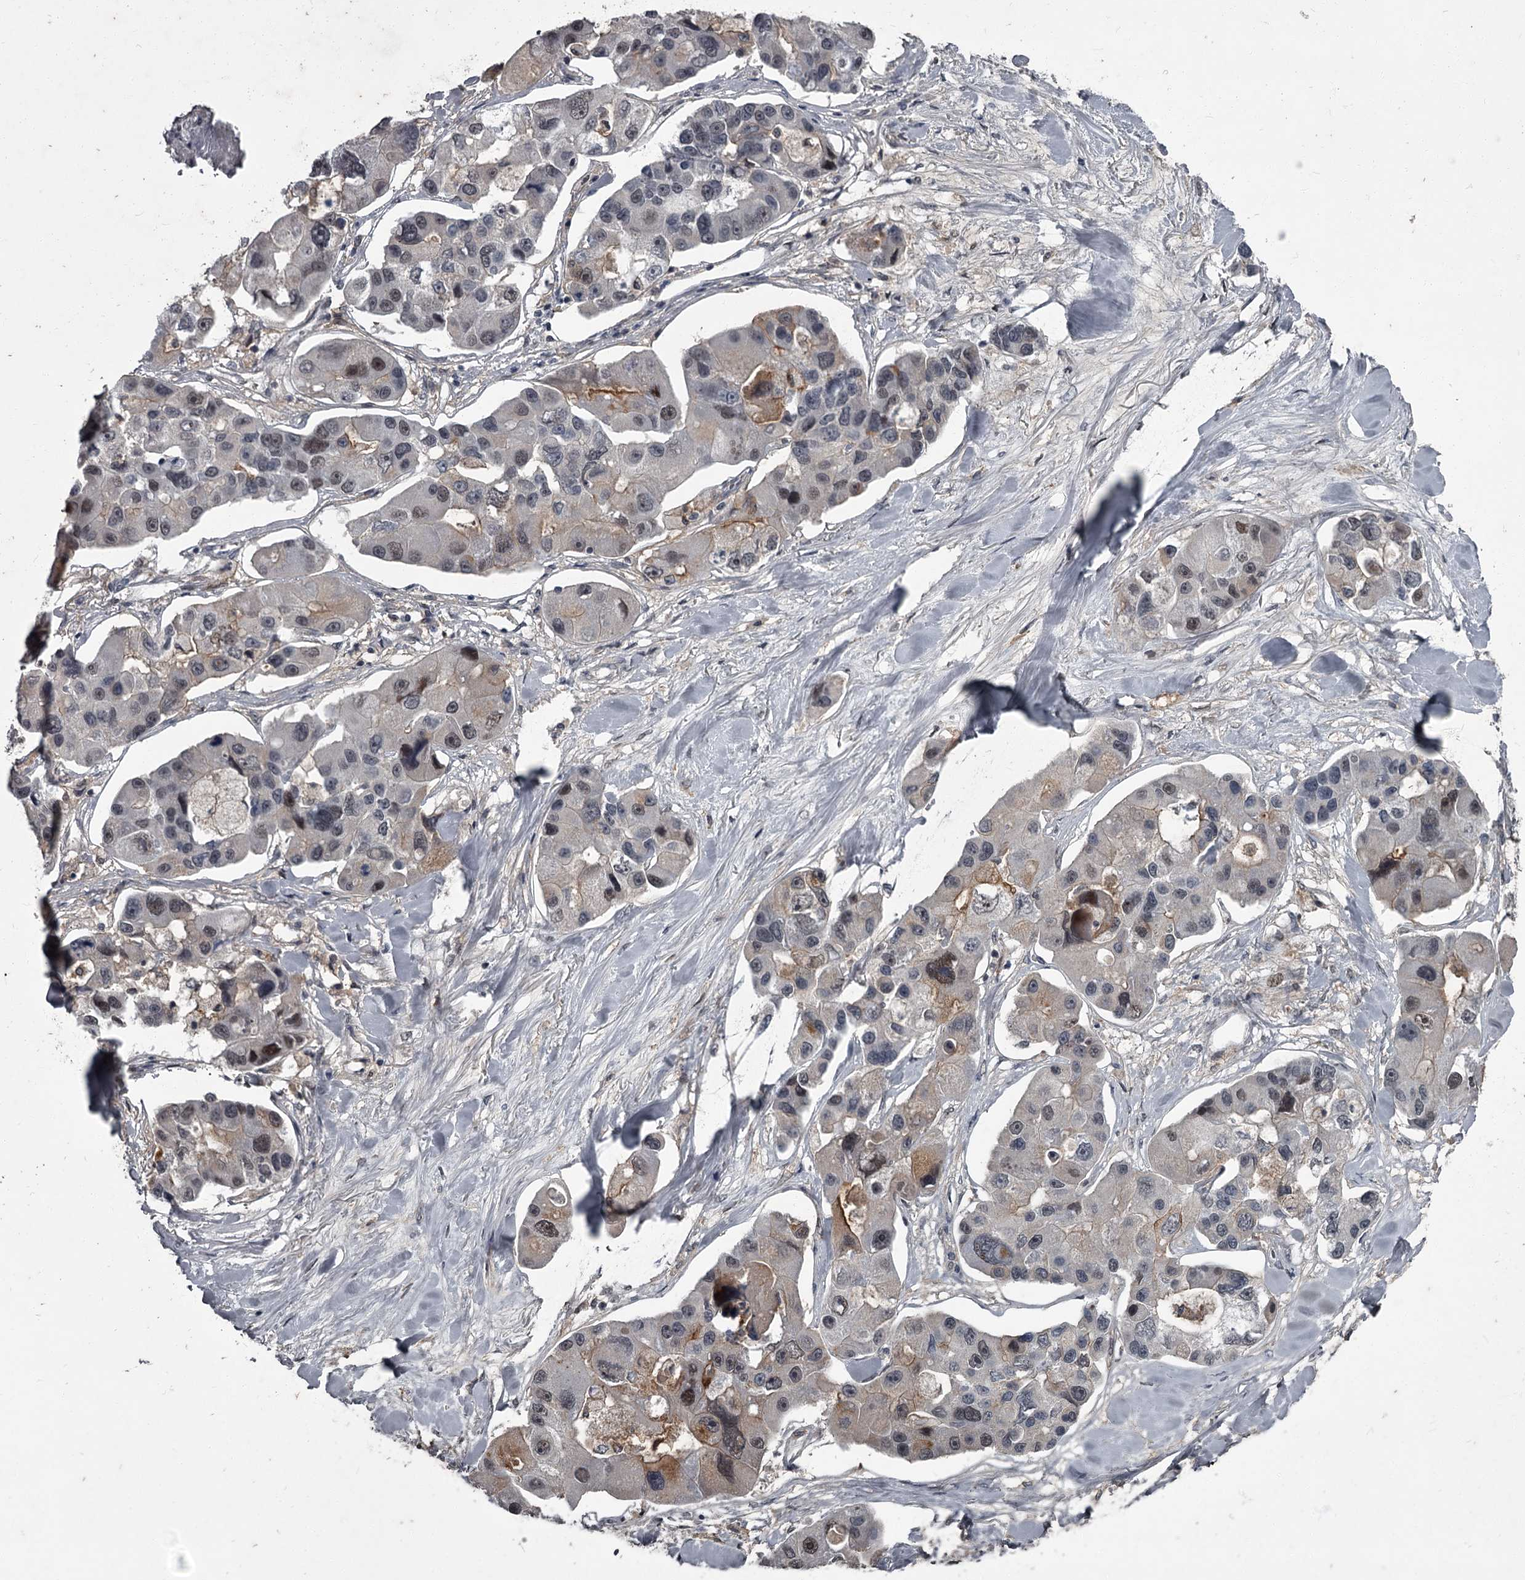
{"staining": {"intensity": "weak", "quantity": "25%-75%", "location": "nuclear"}, "tissue": "lung cancer", "cell_type": "Tumor cells", "image_type": "cancer", "snomed": [{"axis": "morphology", "description": "Adenocarcinoma, NOS"}, {"axis": "topography", "description": "Lung"}], "caption": "Brown immunohistochemical staining in human adenocarcinoma (lung) exhibits weak nuclear expression in about 25%-75% of tumor cells.", "gene": "FLVCR2", "patient": {"sex": "female", "age": 54}}